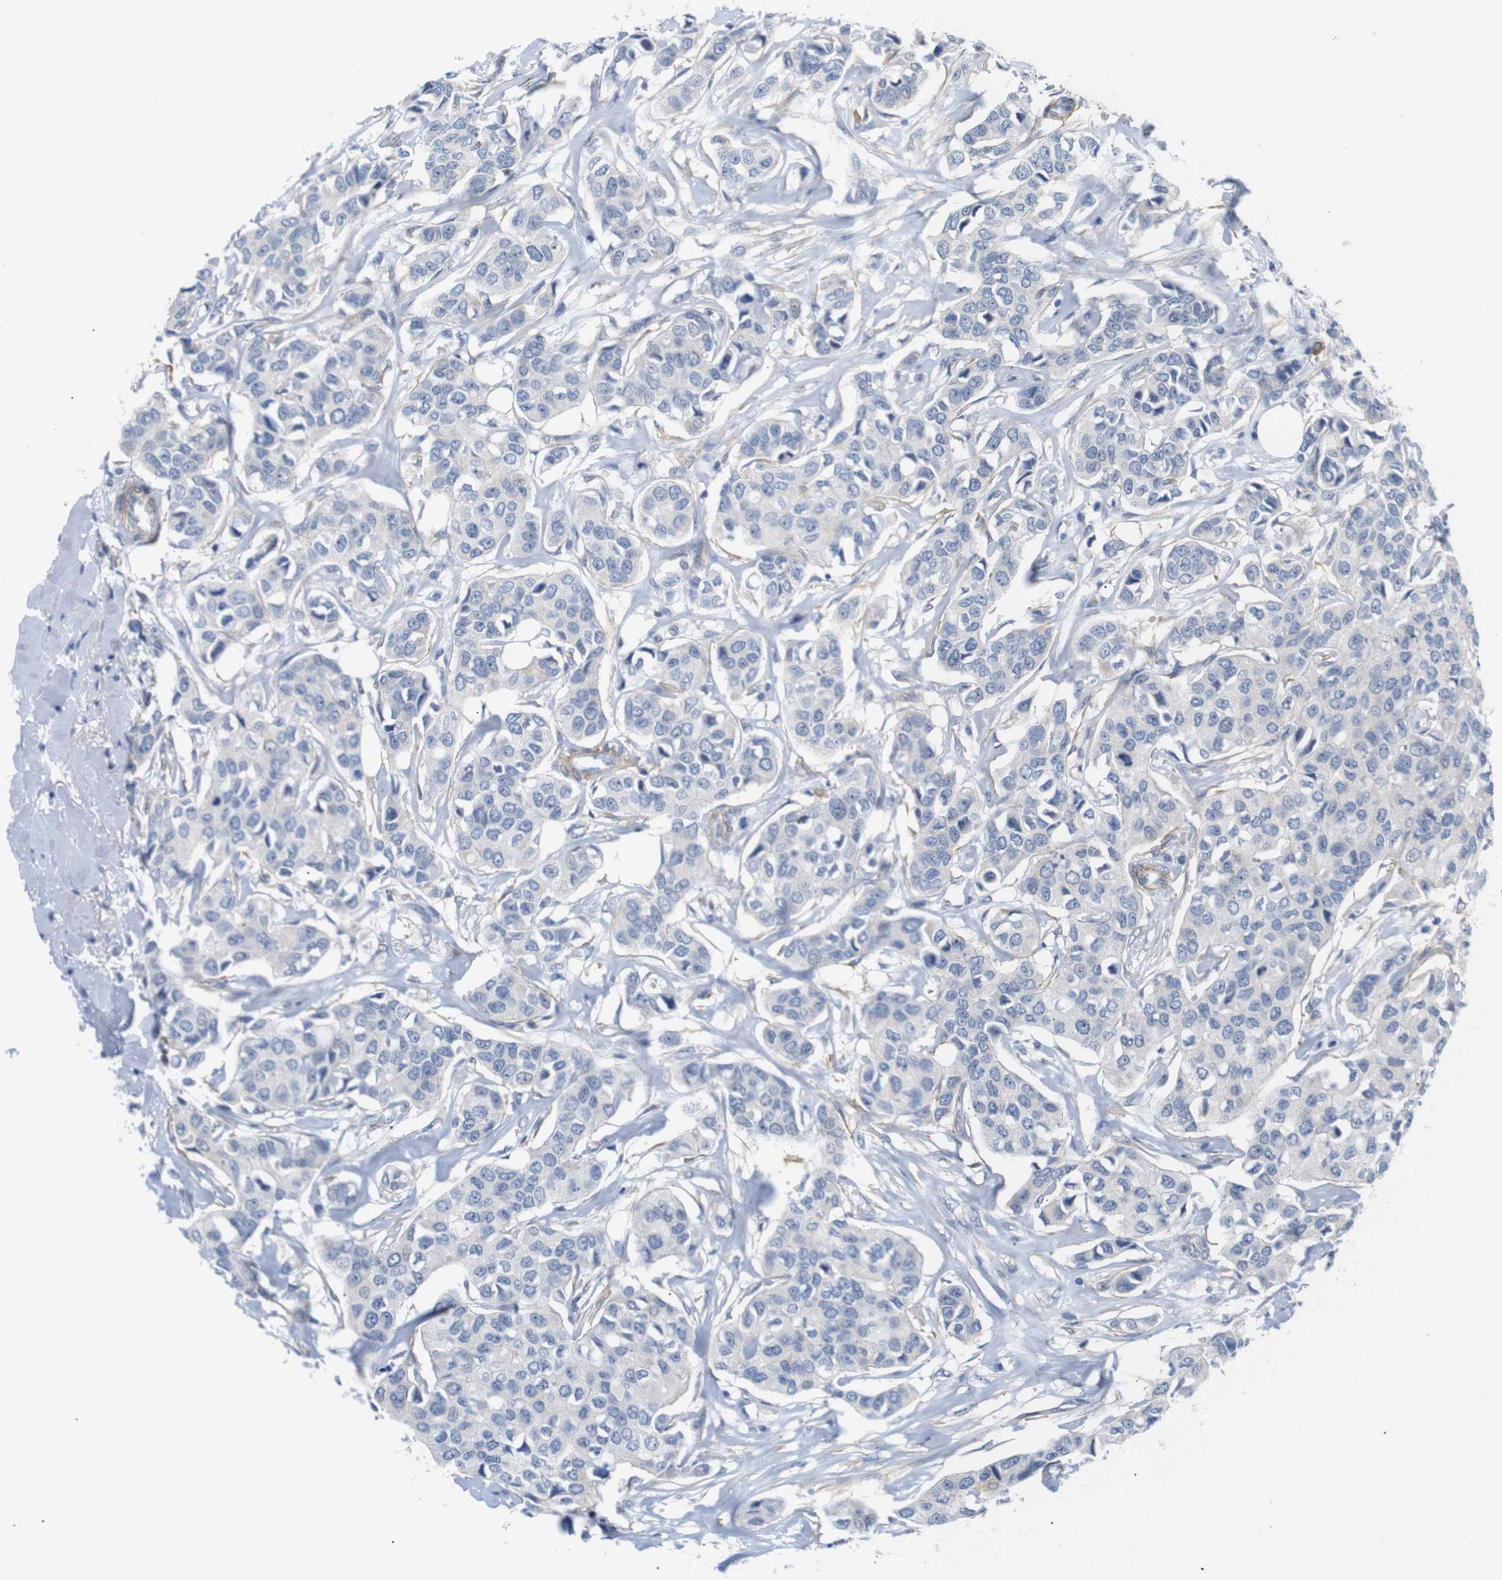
{"staining": {"intensity": "negative", "quantity": "none", "location": "none"}, "tissue": "breast cancer", "cell_type": "Tumor cells", "image_type": "cancer", "snomed": [{"axis": "morphology", "description": "Duct carcinoma"}, {"axis": "topography", "description": "Breast"}], "caption": "IHC of human breast intraductal carcinoma shows no positivity in tumor cells.", "gene": "STMN3", "patient": {"sex": "female", "age": 80}}